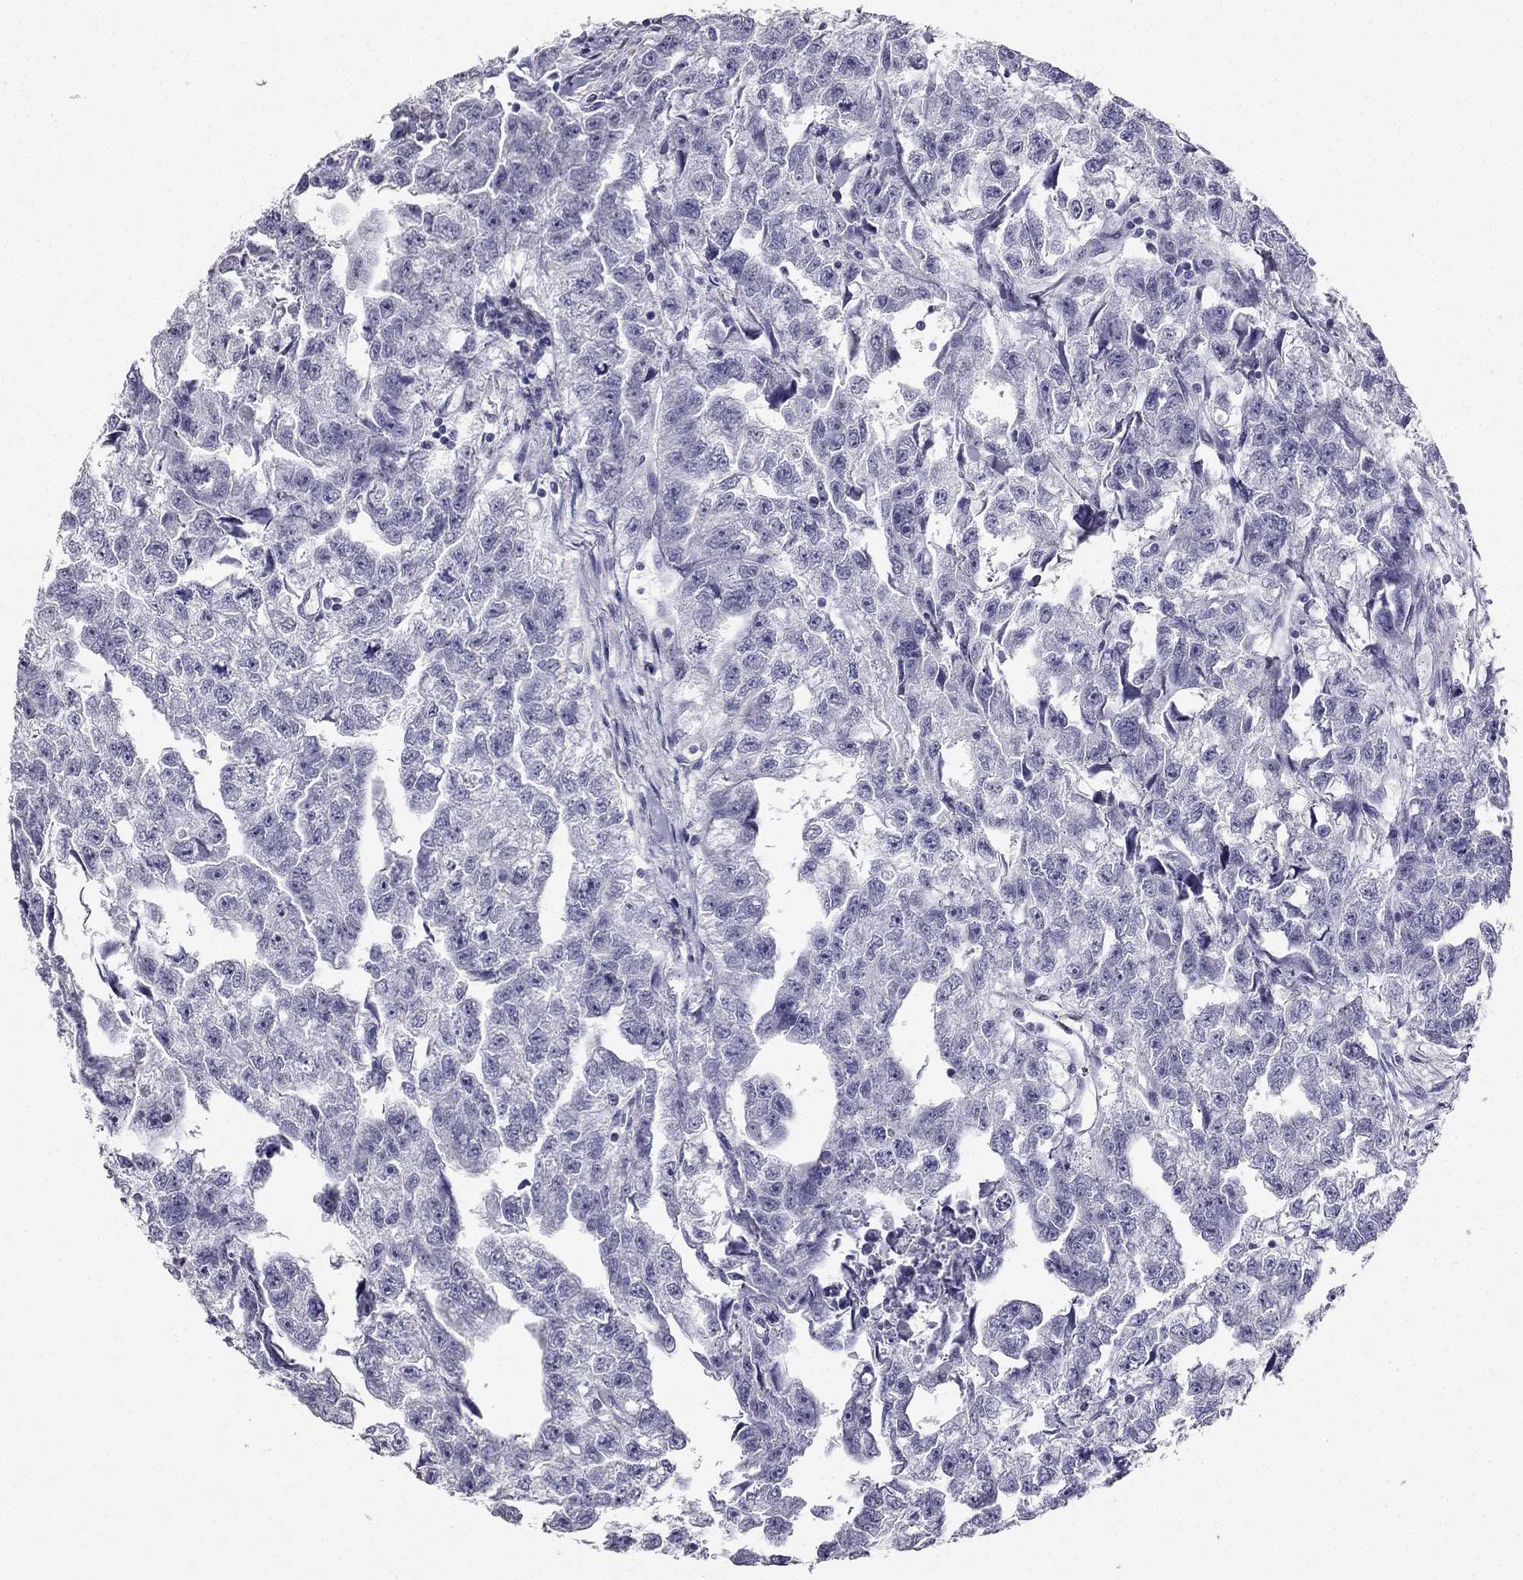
{"staining": {"intensity": "negative", "quantity": "none", "location": "none"}, "tissue": "testis cancer", "cell_type": "Tumor cells", "image_type": "cancer", "snomed": [{"axis": "morphology", "description": "Carcinoma, Embryonal, NOS"}, {"axis": "morphology", "description": "Teratoma, malignant, NOS"}, {"axis": "topography", "description": "Testis"}], "caption": "A photomicrograph of testis cancer (teratoma (malignant)) stained for a protein reveals no brown staining in tumor cells.", "gene": "CALB2", "patient": {"sex": "male", "age": 44}}